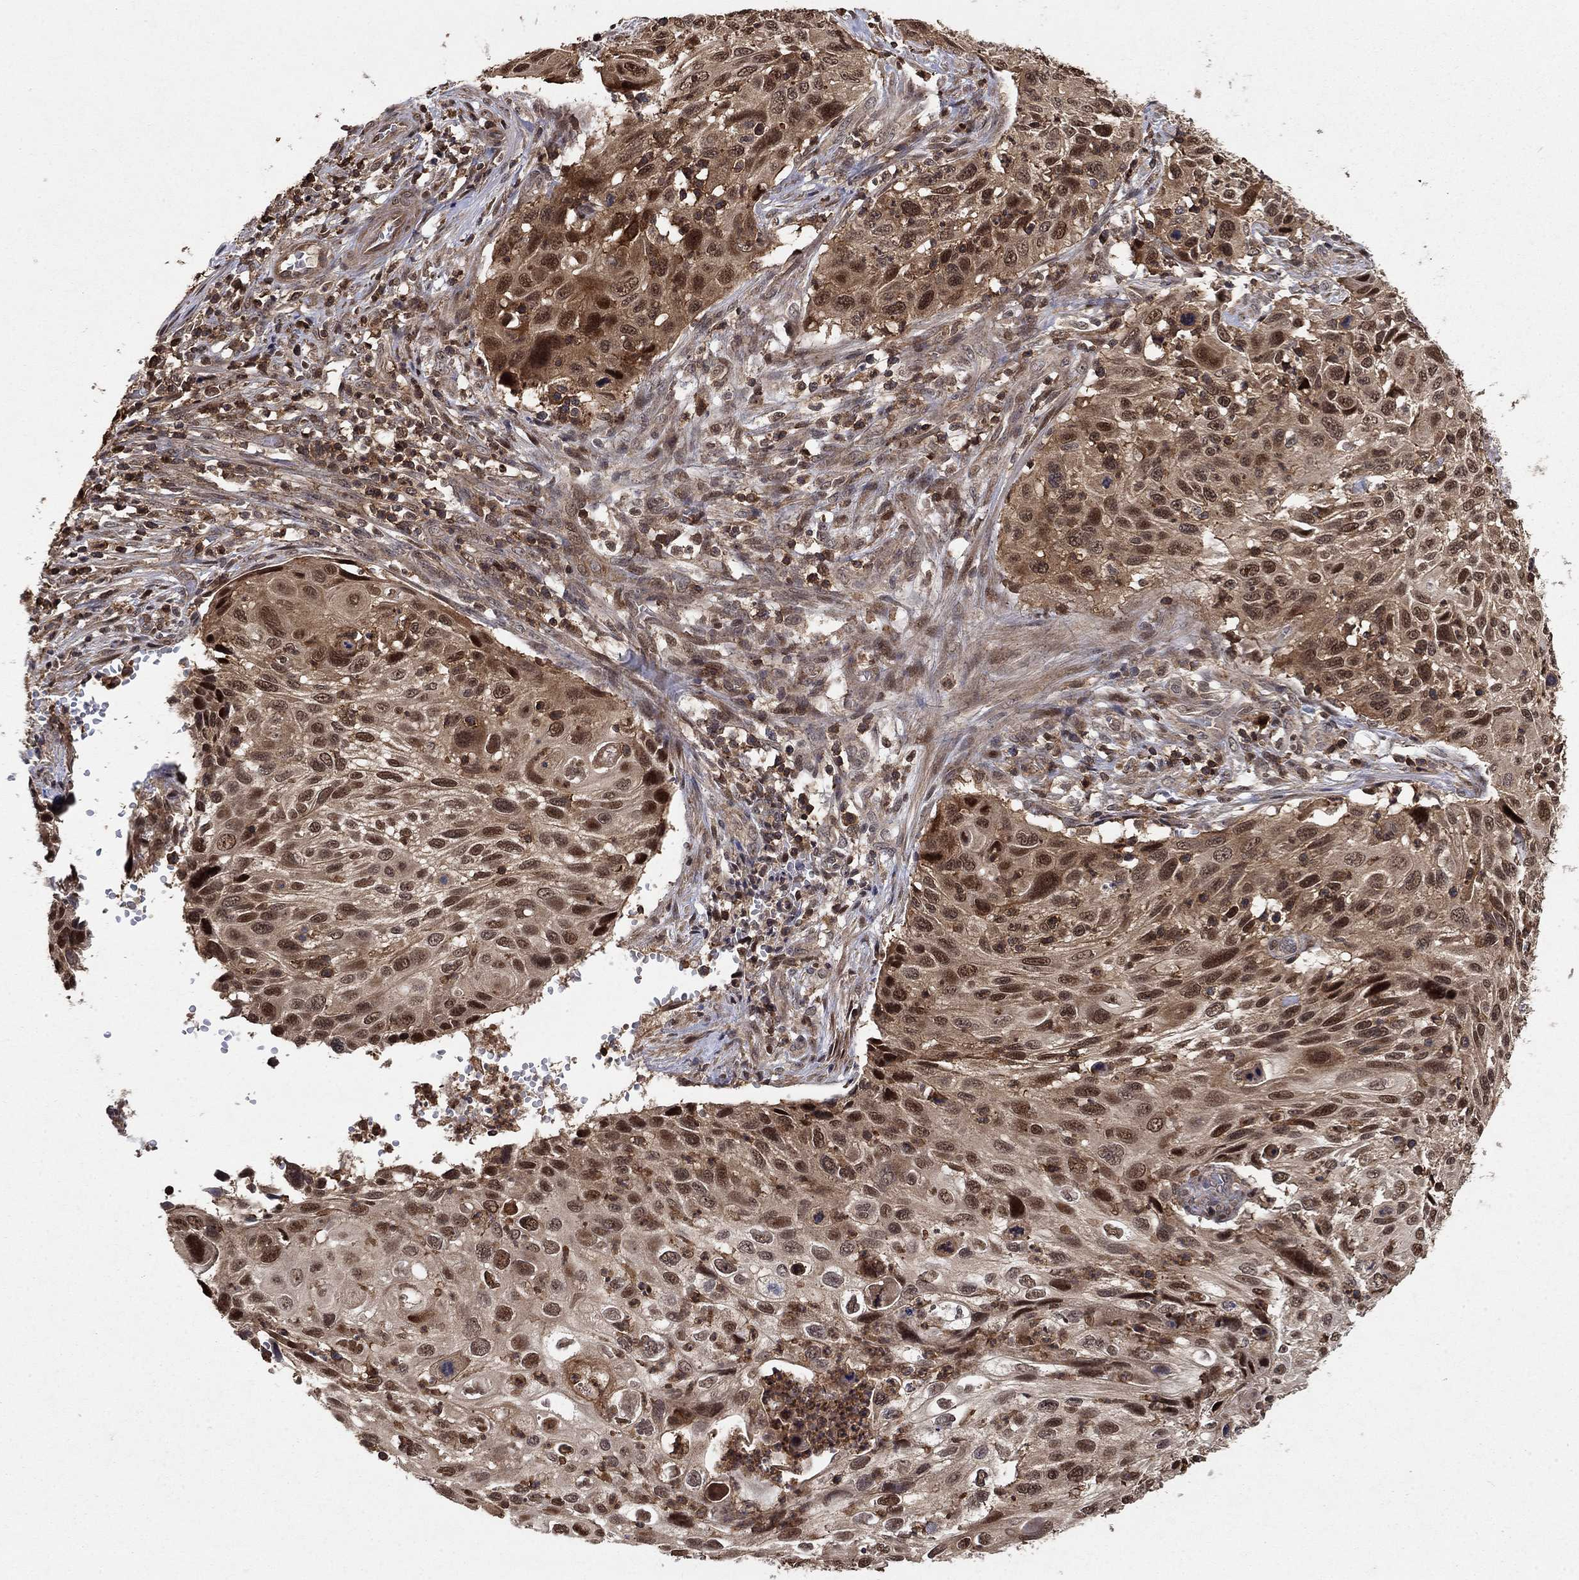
{"staining": {"intensity": "strong", "quantity": "25%-75%", "location": "cytoplasmic/membranous,nuclear"}, "tissue": "cervical cancer", "cell_type": "Tumor cells", "image_type": "cancer", "snomed": [{"axis": "morphology", "description": "Squamous cell carcinoma, NOS"}, {"axis": "topography", "description": "Cervix"}], "caption": "A high amount of strong cytoplasmic/membranous and nuclear positivity is seen in about 25%-75% of tumor cells in cervical cancer (squamous cell carcinoma) tissue.", "gene": "CCDC66", "patient": {"sex": "female", "age": 70}}